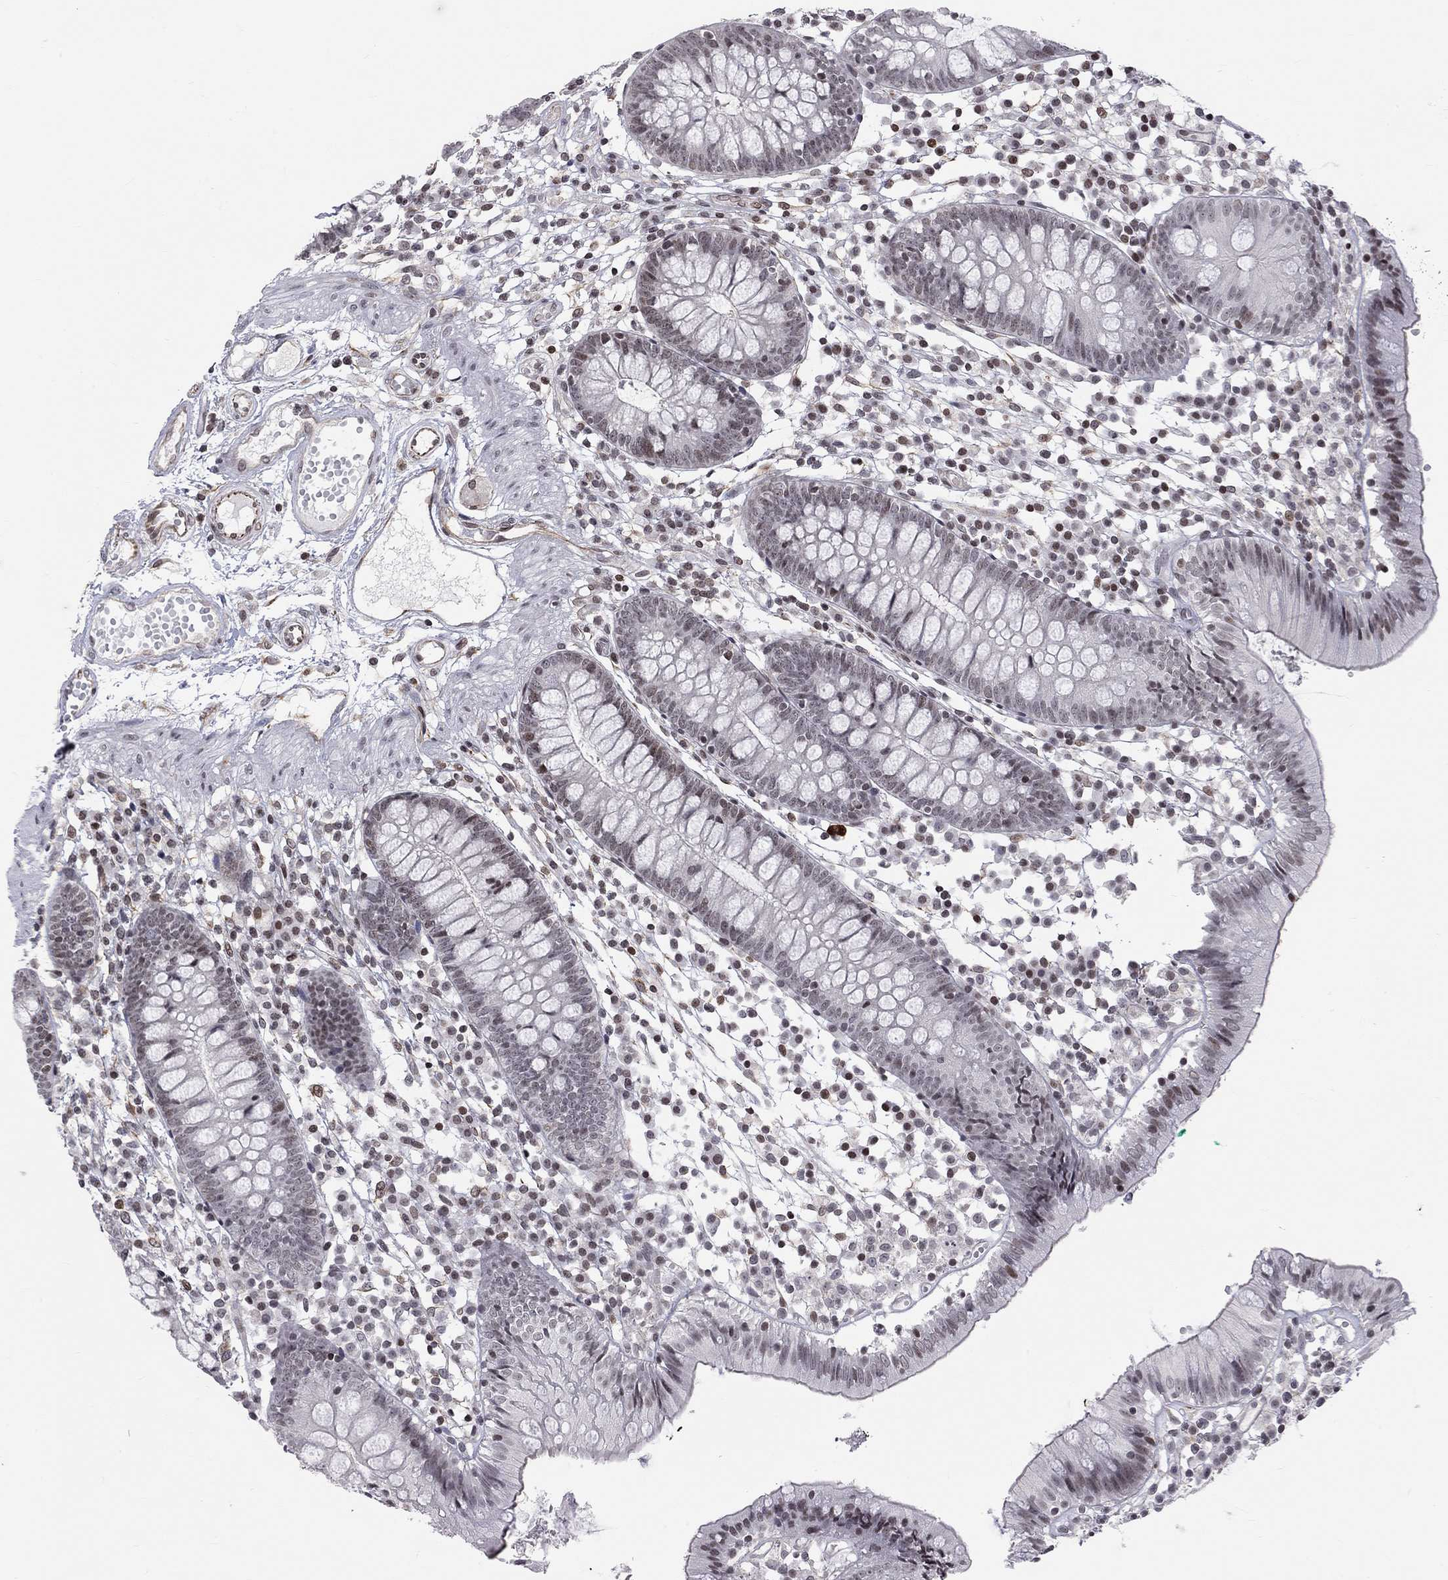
{"staining": {"intensity": "strong", "quantity": "25%-75%", "location": "cytoplasmic/membranous"}, "tissue": "colon", "cell_type": "Endothelial cells", "image_type": "normal", "snomed": [{"axis": "morphology", "description": "Normal tissue, NOS"}, {"axis": "topography", "description": "Rectum"}], "caption": "Immunohistochemical staining of benign human colon displays strong cytoplasmic/membranous protein positivity in approximately 25%-75% of endothelial cells. (Stains: DAB in brown, nuclei in blue, Microscopy: brightfield microscopy at high magnification).", "gene": "MTNR1B", "patient": {"sex": "male", "age": 70}}